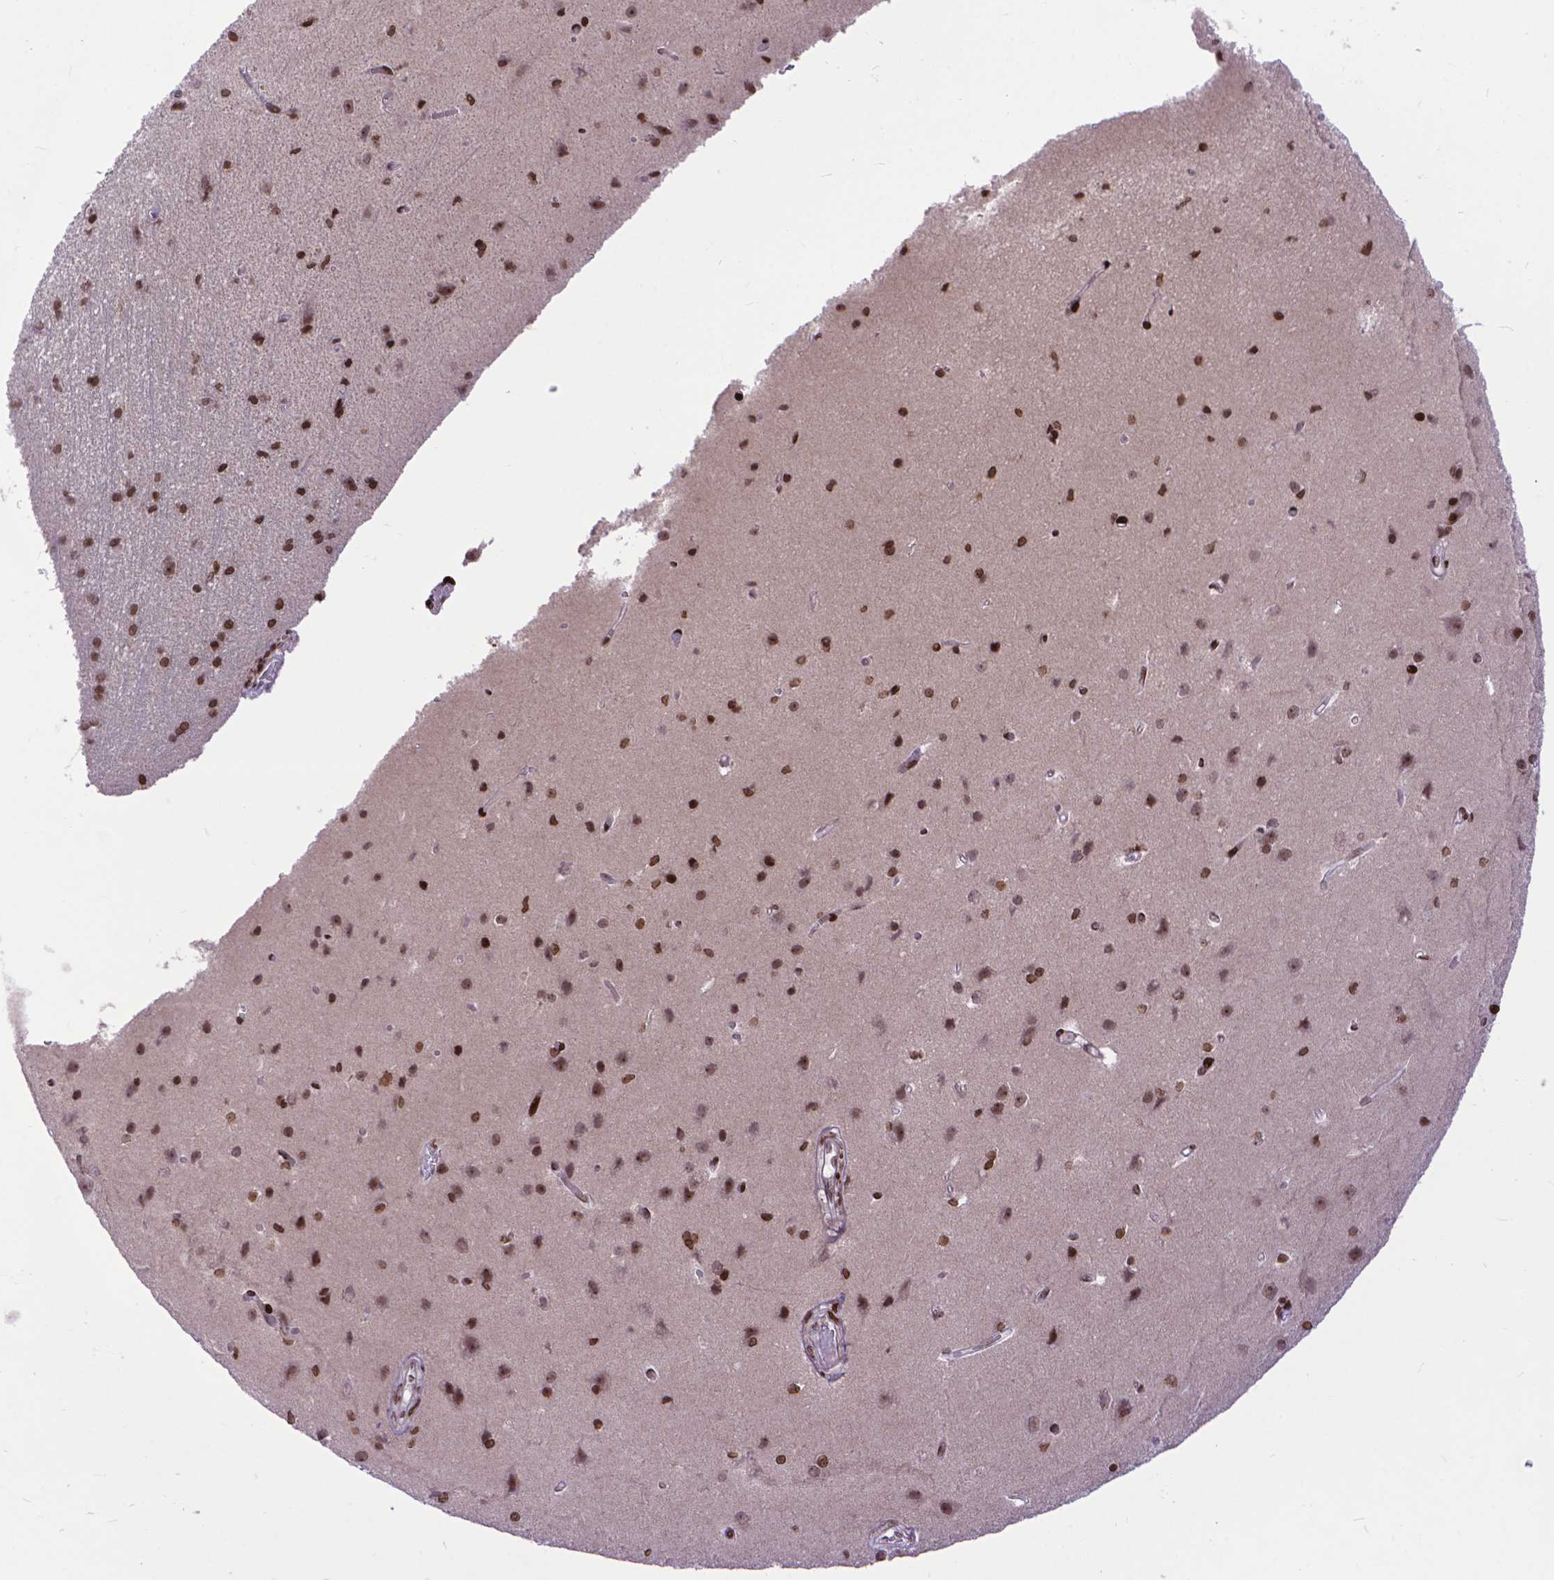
{"staining": {"intensity": "strong", "quantity": ">75%", "location": "nuclear"}, "tissue": "cerebral cortex", "cell_type": "Endothelial cells", "image_type": "normal", "snomed": [{"axis": "morphology", "description": "Normal tissue, NOS"}, {"axis": "topography", "description": "Cerebral cortex"}], "caption": "Immunohistochemical staining of unremarkable cerebral cortex exhibits >75% levels of strong nuclear protein positivity in approximately >75% of endothelial cells.", "gene": "AMER1", "patient": {"sex": "male", "age": 37}}